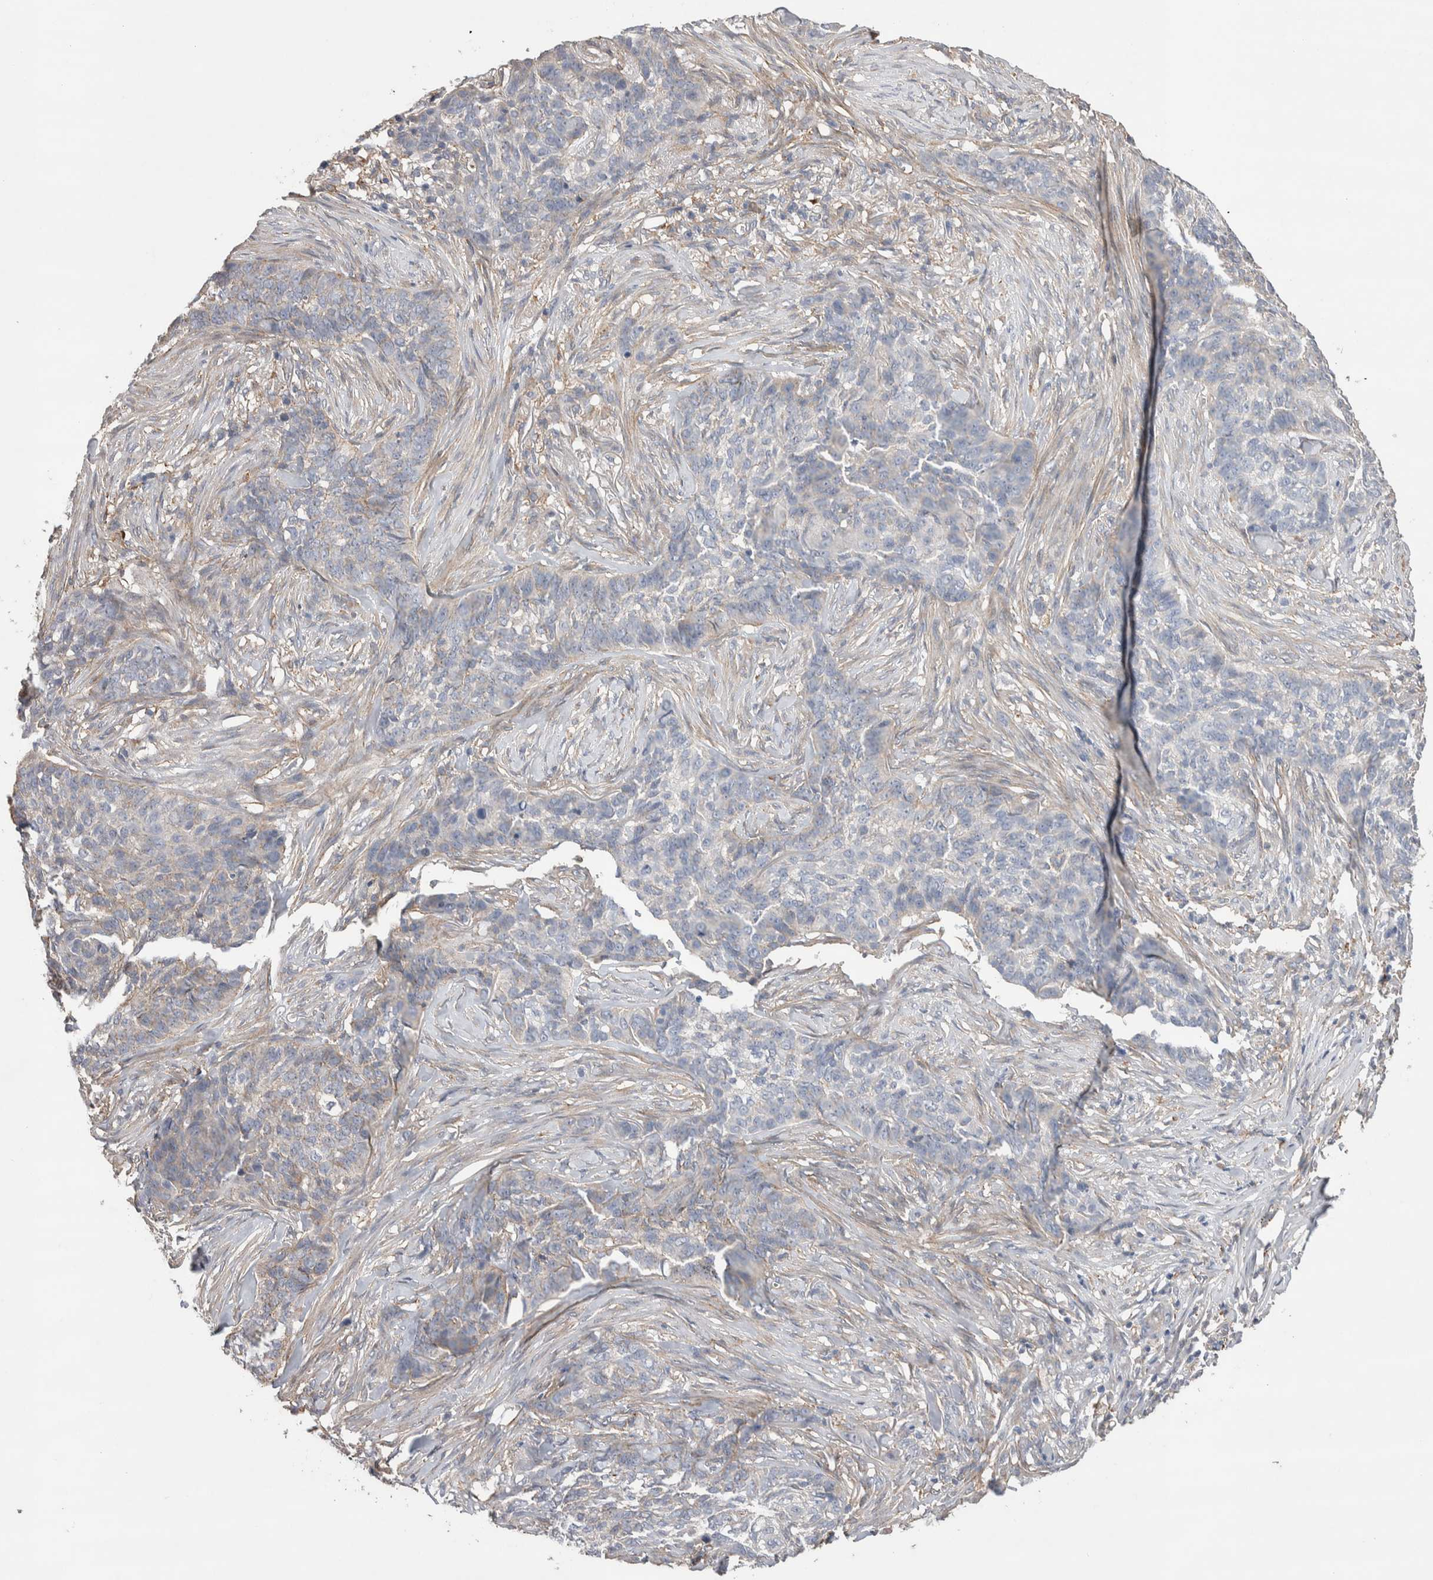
{"staining": {"intensity": "negative", "quantity": "none", "location": "none"}, "tissue": "skin cancer", "cell_type": "Tumor cells", "image_type": "cancer", "snomed": [{"axis": "morphology", "description": "Basal cell carcinoma"}, {"axis": "topography", "description": "Skin"}], "caption": "Tumor cells show no significant expression in basal cell carcinoma (skin).", "gene": "GCNA", "patient": {"sex": "male", "age": 85}}